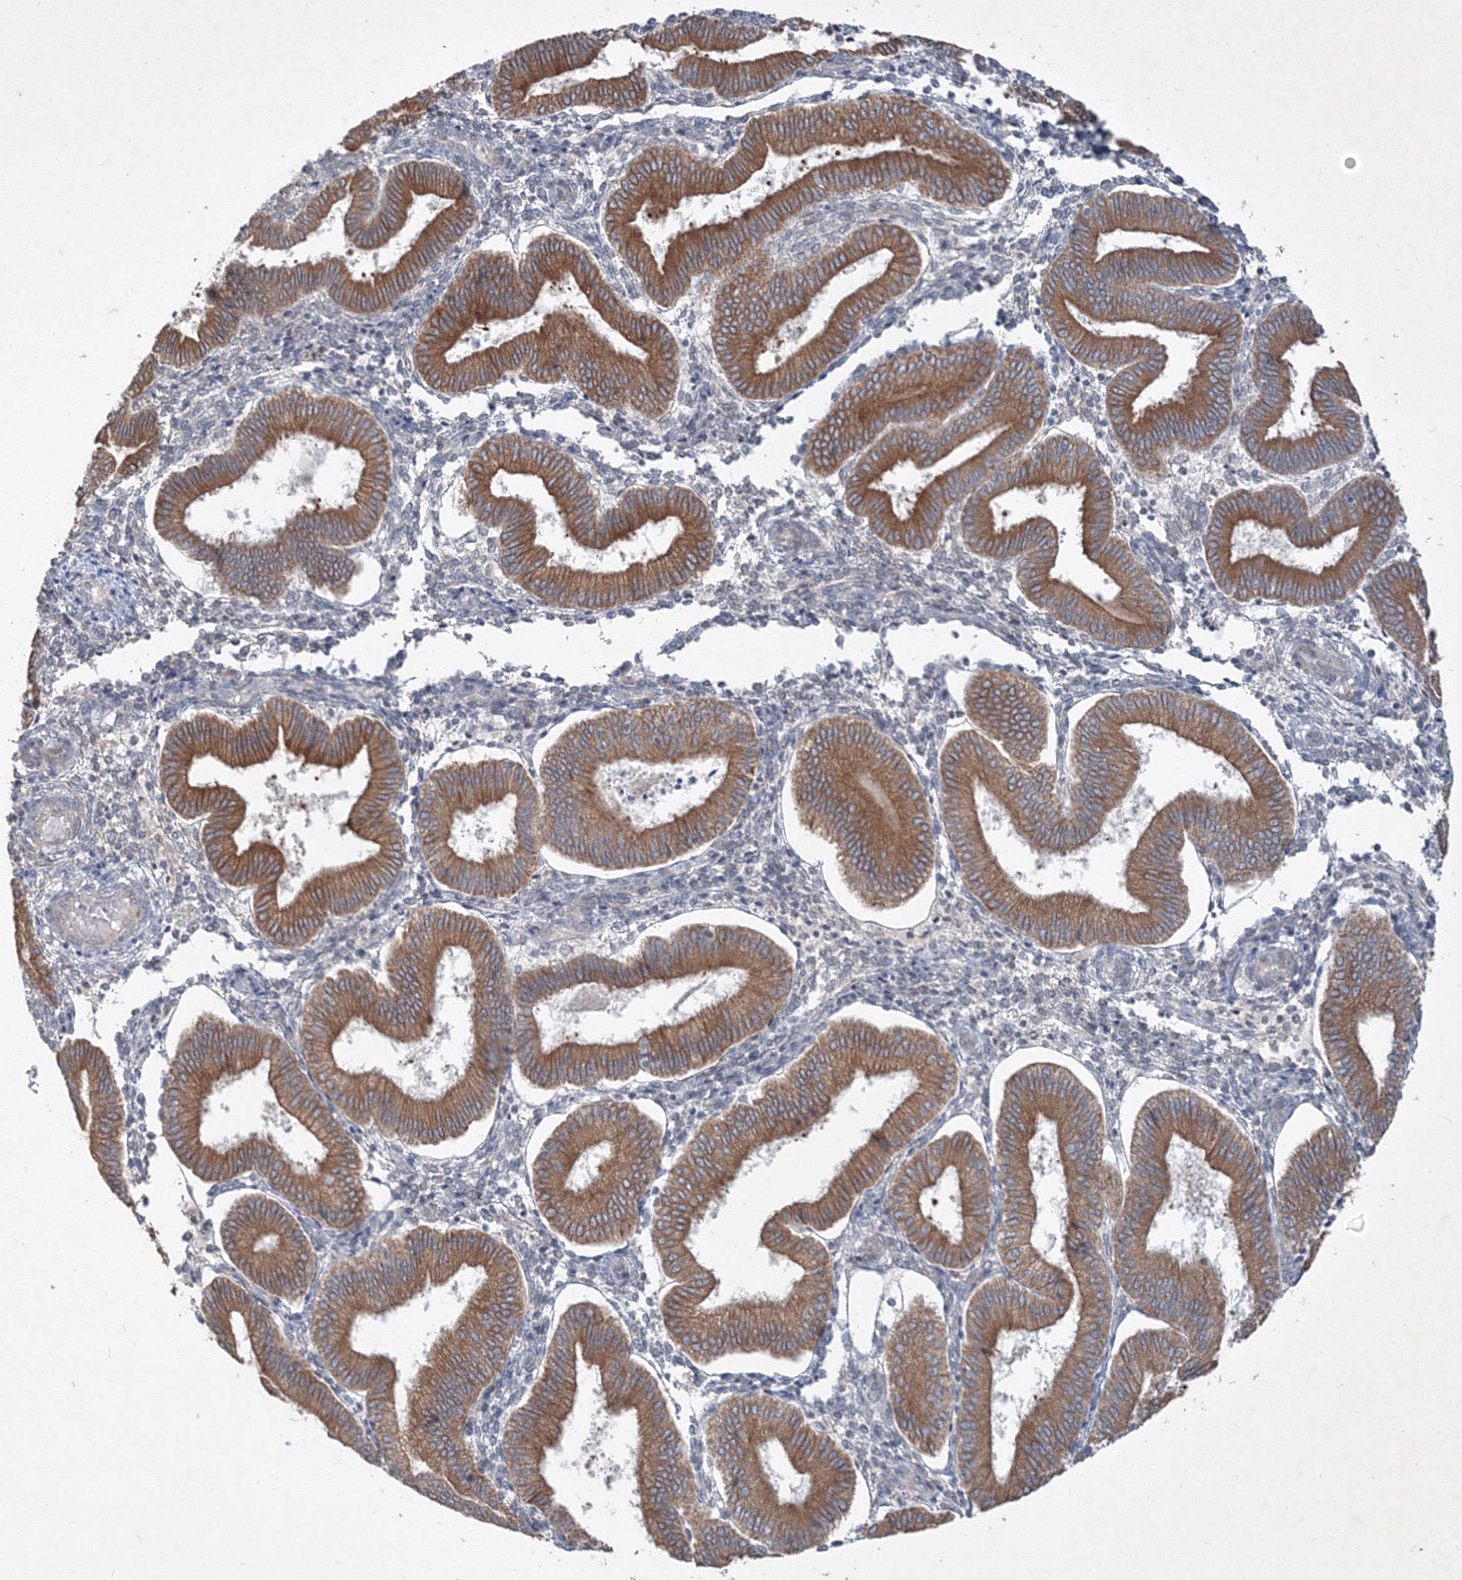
{"staining": {"intensity": "negative", "quantity": "none", "location": "none"}, "tissue": "endometrium", "cell_type": "Cells in endometrial stroma", "image_type": "normal", "snomed": [{"axis": "morphology", "description": "Normal tissue, NOS"}, {"axis": "topography", "description": "Endometrium"}], "caption": "Benign endometrium was stained to show a protein in brown. There is no significant positivity in cells in endometrial stroma.", "gene": "IFNAR1", "patient": {"sex": "female", "age": 39}}